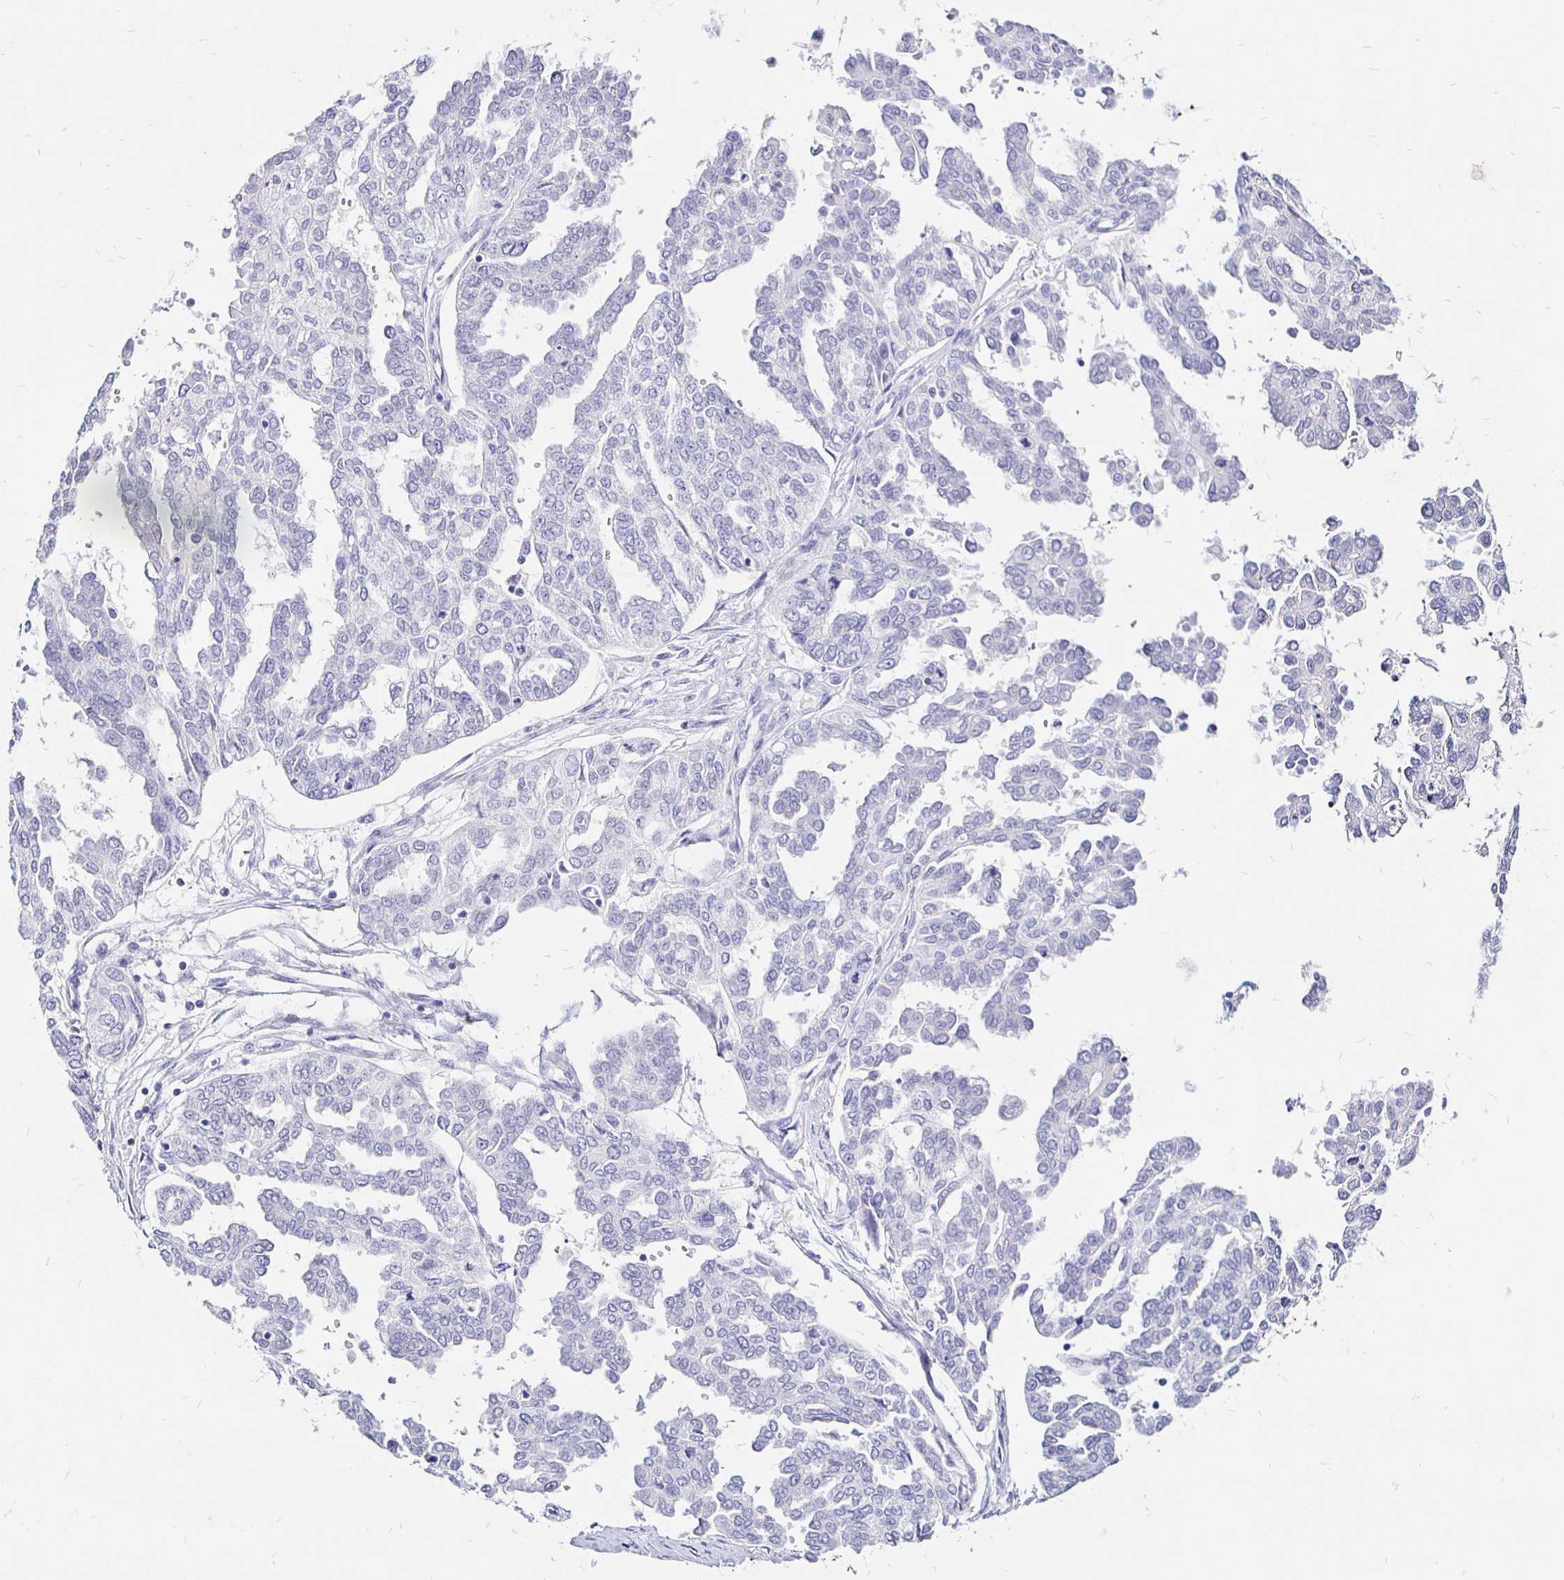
{"staining": {"intensity": "negative", "quantity": "none", "location": "none"}, "tissue": "ovarian cancer", "cell_type": "Tumor cells", "image_type": "cancer", "snomed": [{"axis": "morphology", "description": "Cystadenocarcinoma, serous, NOS"}, {"axis": "topography", "description": "Ovary"}], "caption": "Human ovarian serous cystadenocarcinoma stained for a protein using immunohistochemistry (IHC) demonstrates no expression in tumor cells.", "gene": "IRGC", "patient": {"sex": "female", "age": 53}}